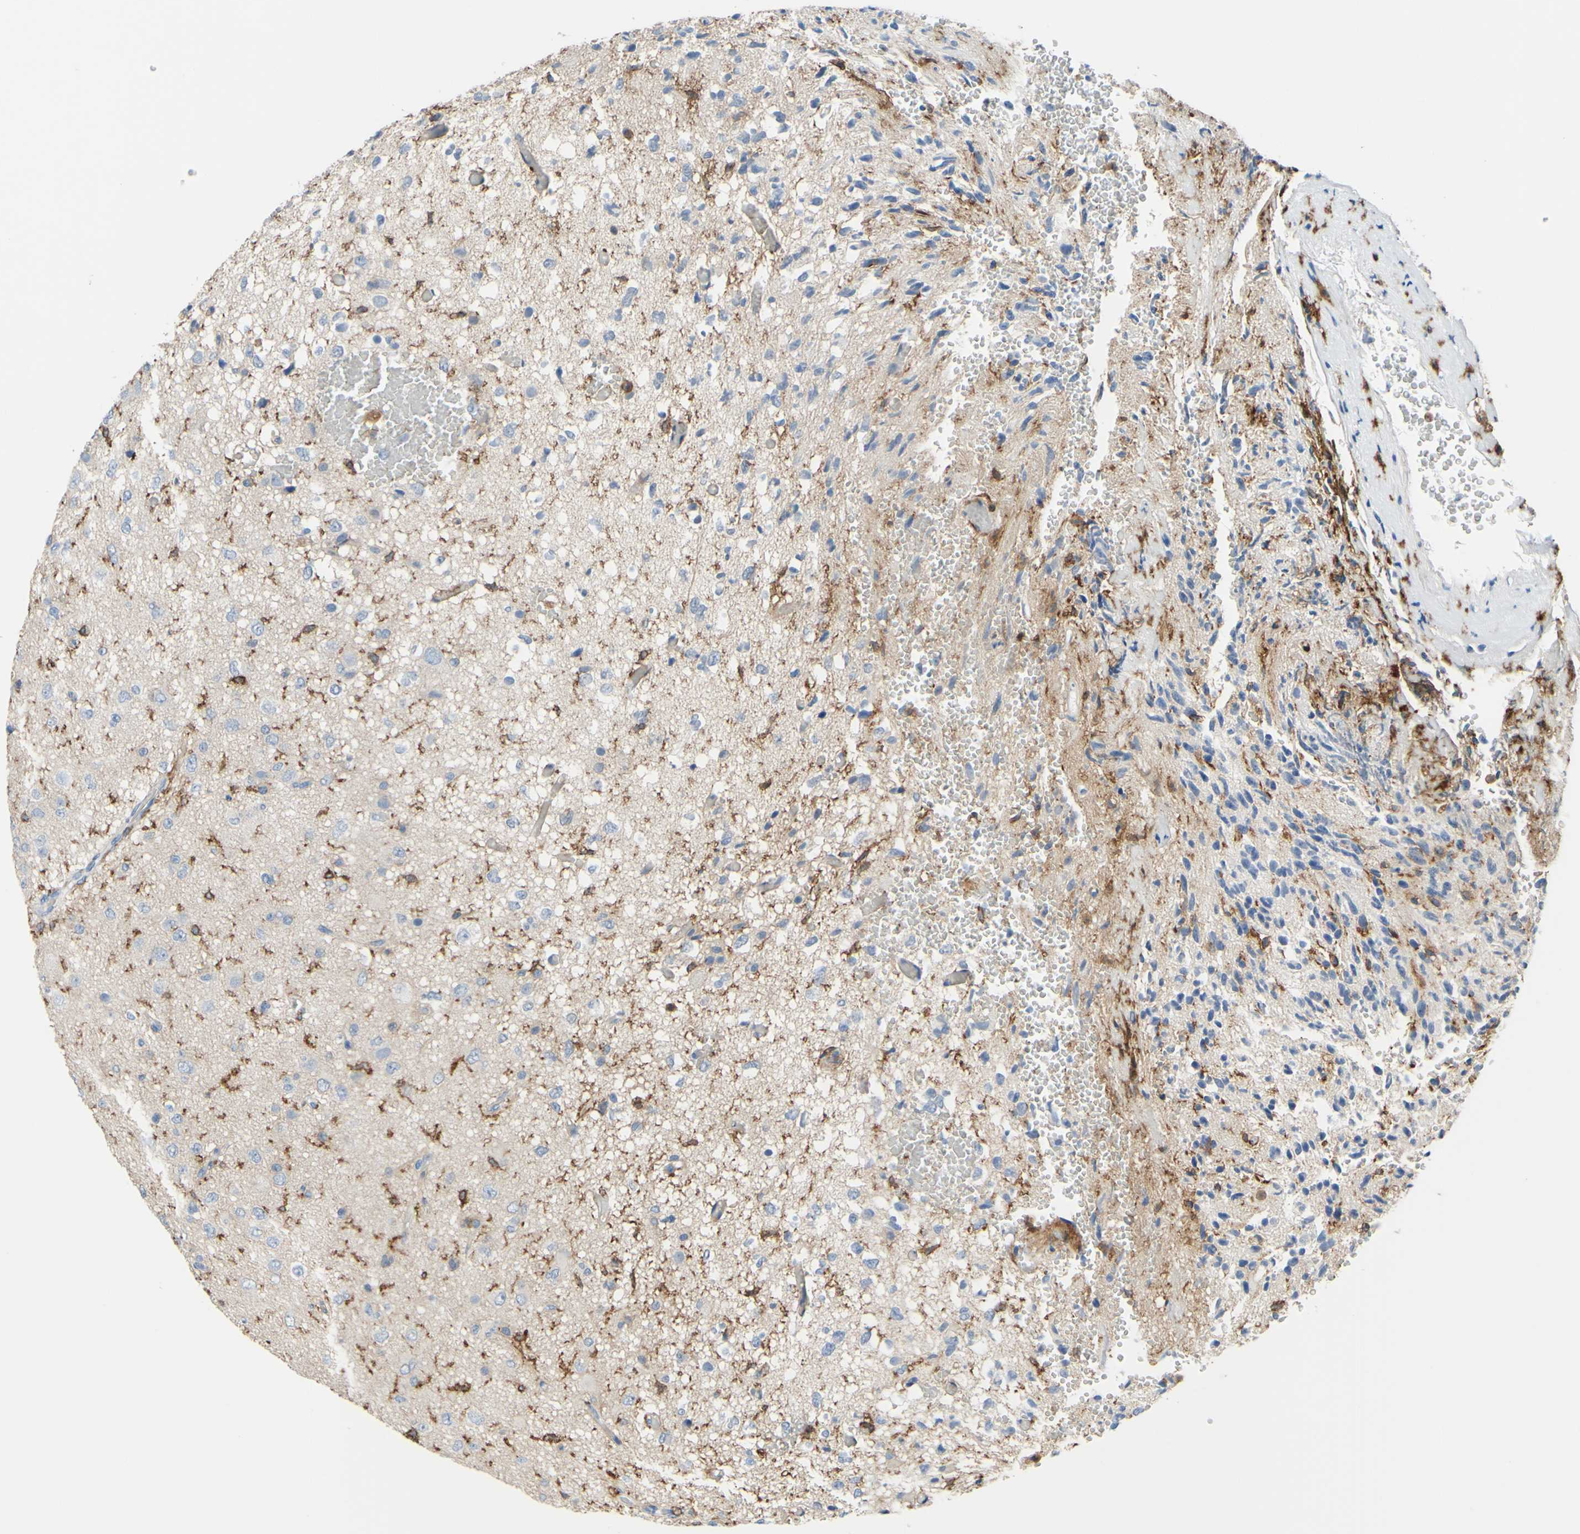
{"staining": {"intensity": "negative", "quantity": "none", "location": "none"}, "tissue": "glioma", "cell_type": "Tumor cells", "image_type": "cancer", "snomed": [{"axis": "morphology", "description": "Glioma, malignant, High grade"}, {"axis": "topography", "description": "pancreas cauda"}], "caption": "DAB (3,3'-diaminobenzidine) immunohistochemical staining of glioma demonstrates no significant positivity in tumor cells.", "gene": "FCGR2A", "patient": {"sex": "male", "age": 60}}